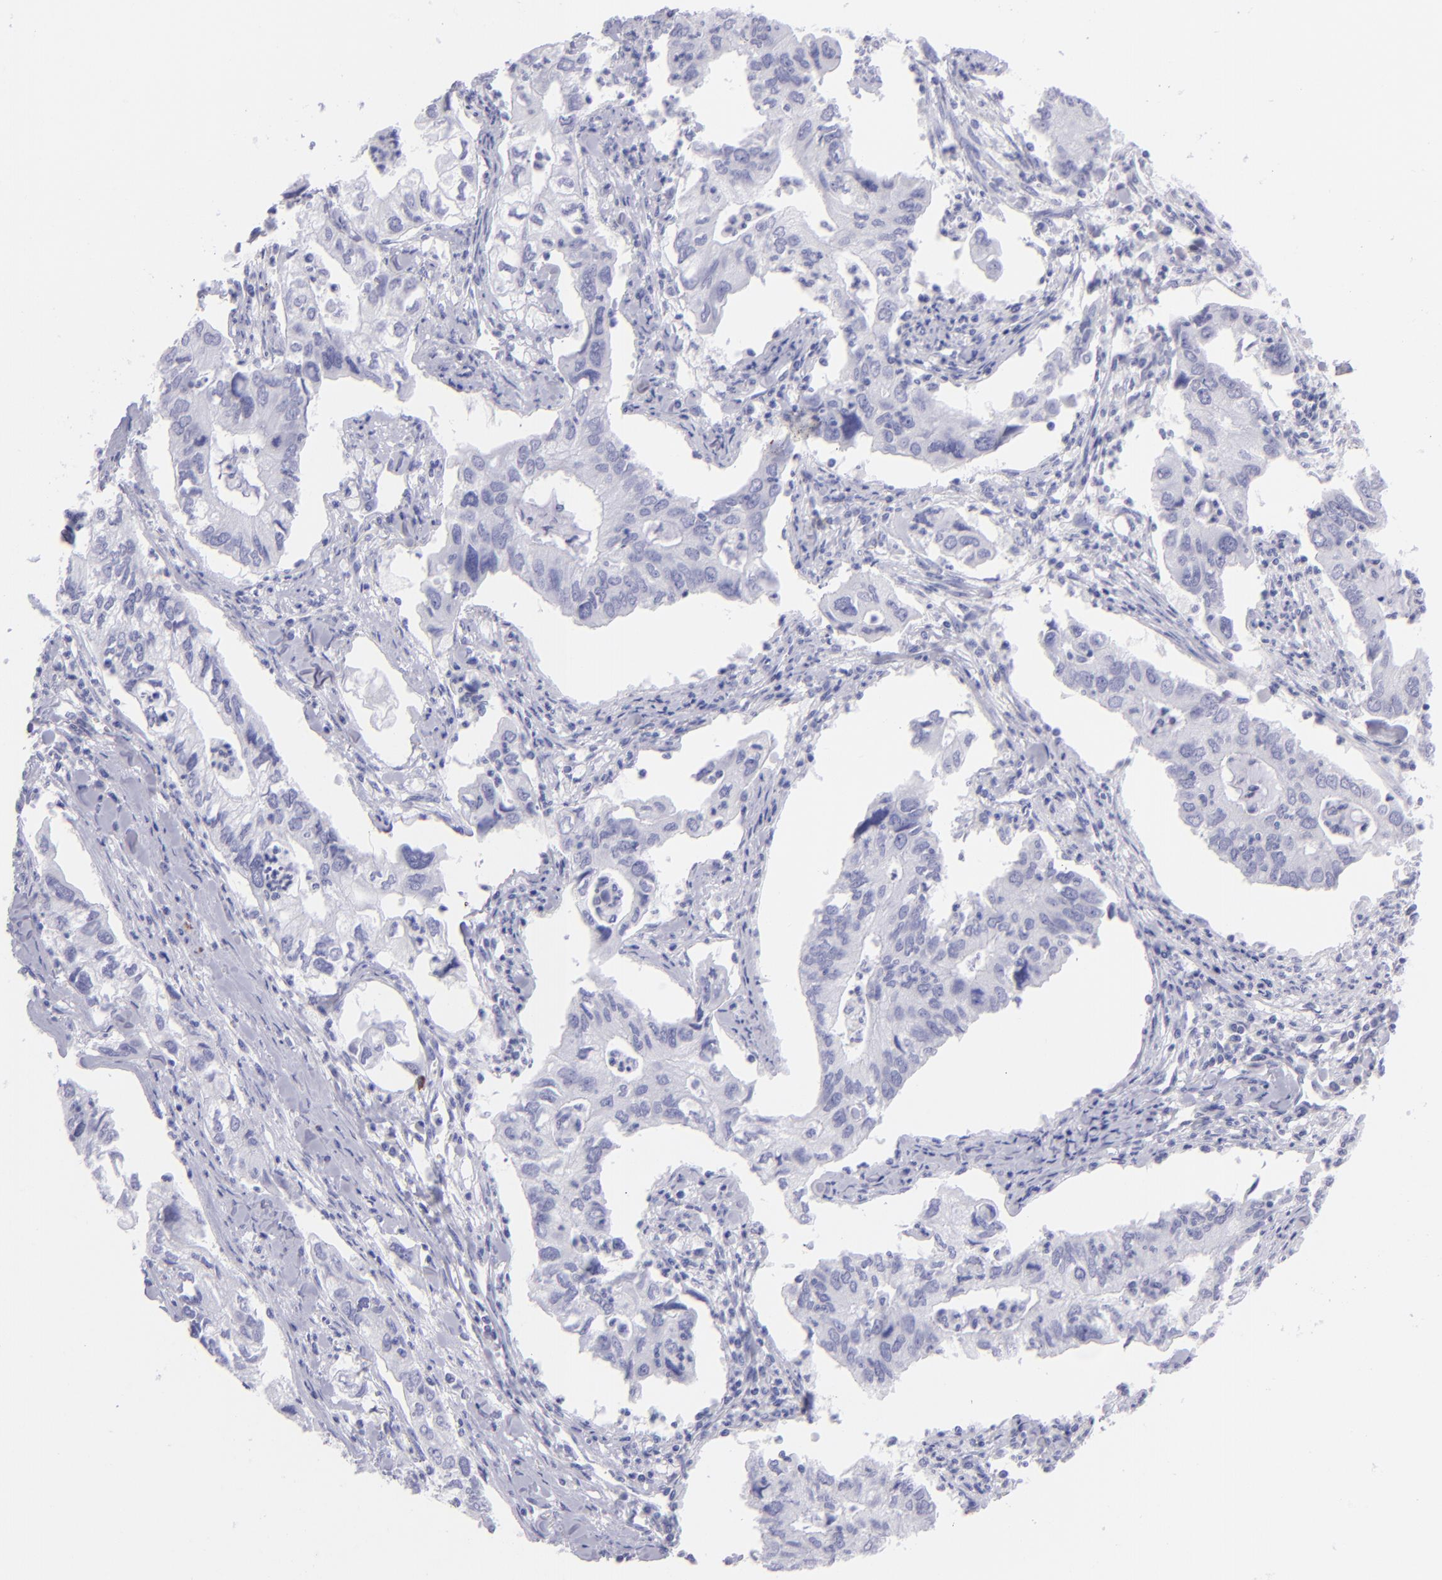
{"staining": {"intensity": "negative", "quantity": "none", "location": "none"}, "tissue": "lung cancer", "cell_type": "Tumor cells", "image_type": "cancer", "snomed": [{"axis": "morphology", "description": "Adenocarcinoma, NOS"}, {"axis": "topography", "description": "Lung"}], "caption": "High magnification brightfield microscopy of lung cancer stained with DAB (3,3'-diaminobenzidine) (brown) and counterstained with hematoxylin (blue): tumor cells show no significant staining.", "gene": "SLC1A2", "patient": {"sex": "male", "age": 48}}